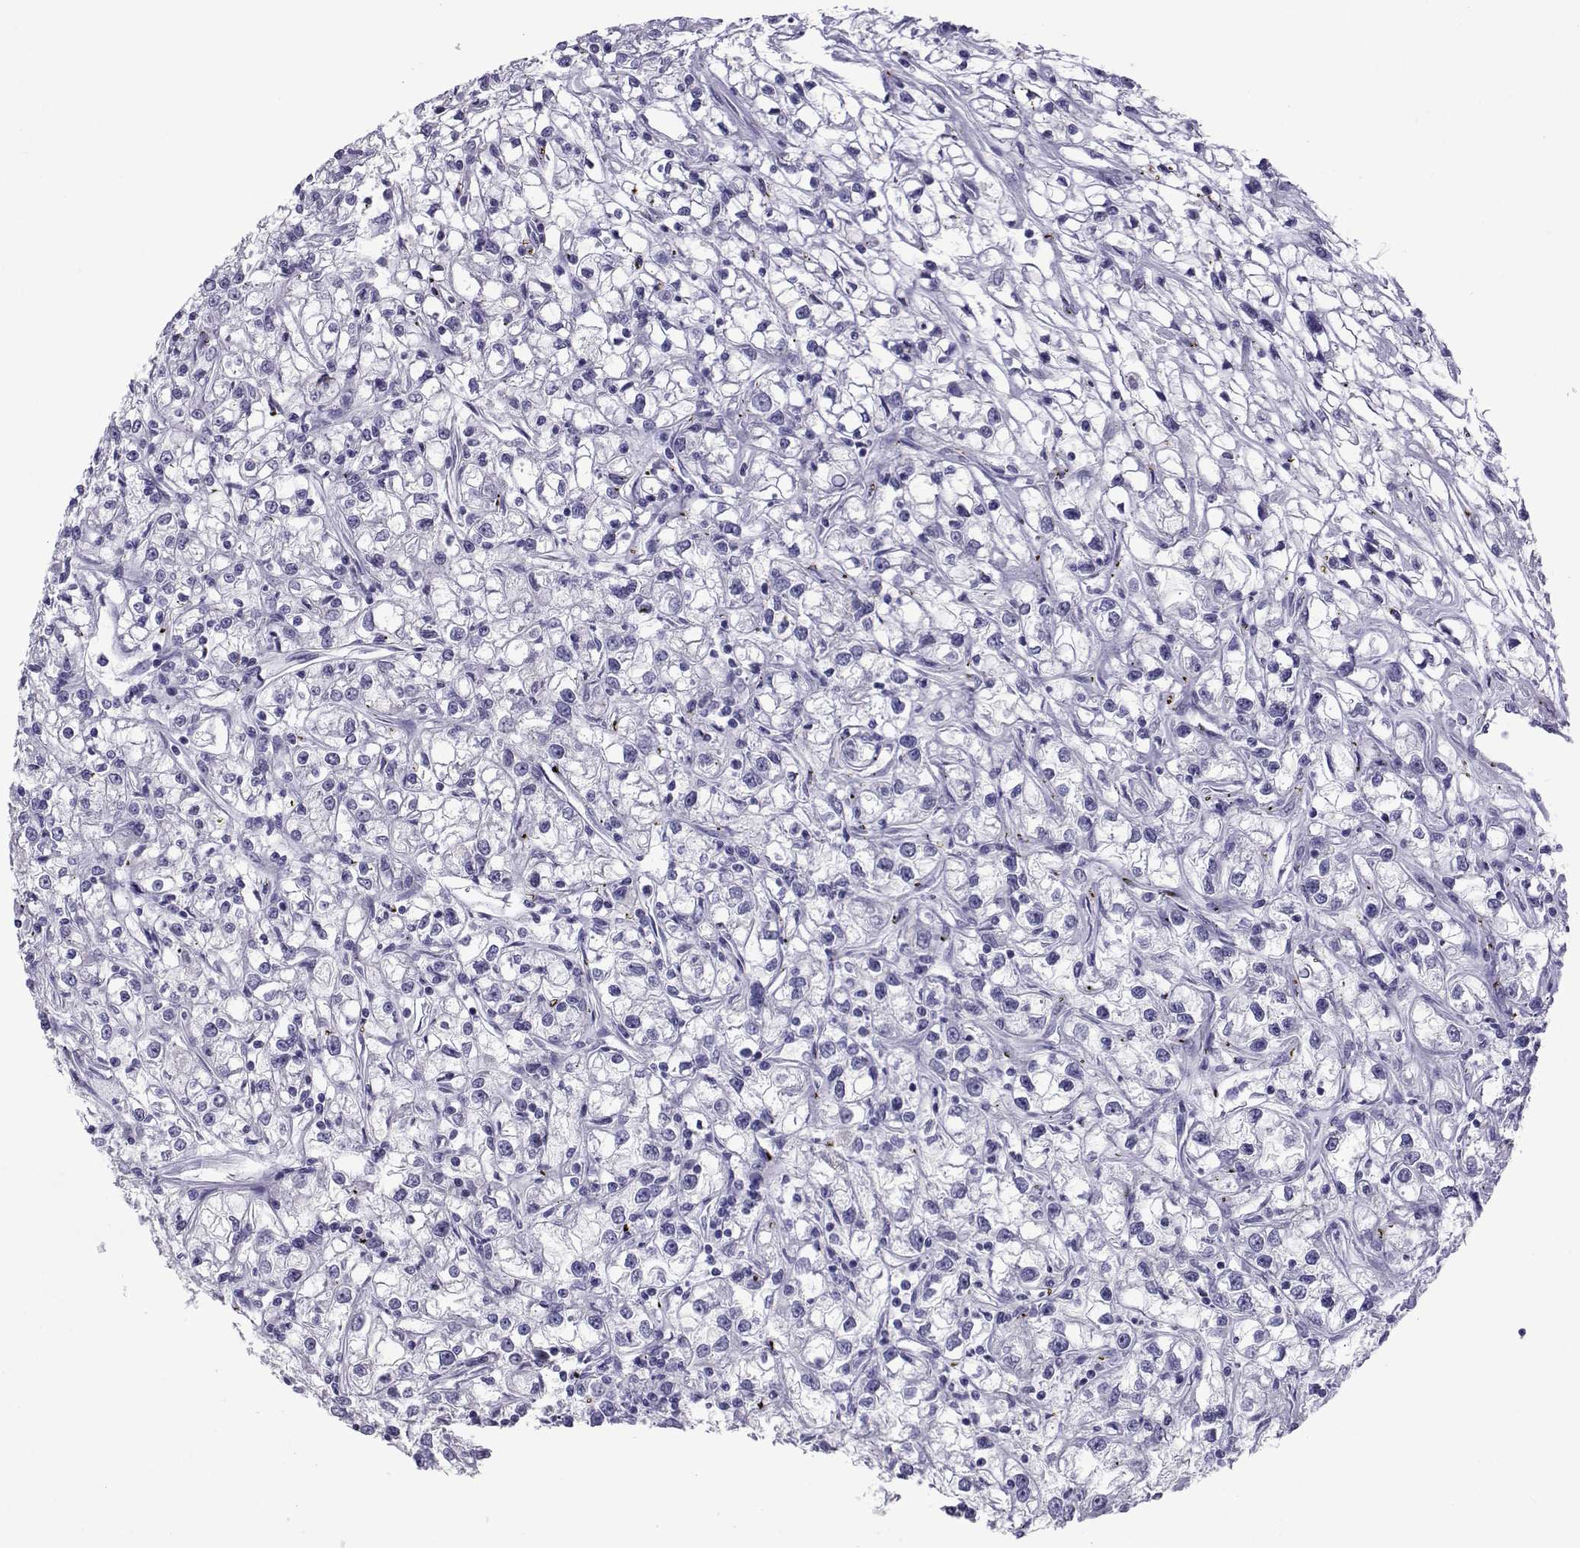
{"staining": {"intensity": "negative", "quantity": "none", "location": "none"}, "tissue": "renal cancer", "cell_type": "Tumor cells", "image_type": "cancer", "snomed": [{"axis": "morphology", "description": "Adenocarcinoma, NOS"}, {"axis": "topography", "description": "Kidney"}], "caption": "Renal cancer was stained to show a protein in brown. There is no significant positivity in tumor cells. (DAB (3,3'-diaminobenzidine) IHC, high magnification).", "gene": "COL22A1", "patient": {"sex": "female", "age": 59}}